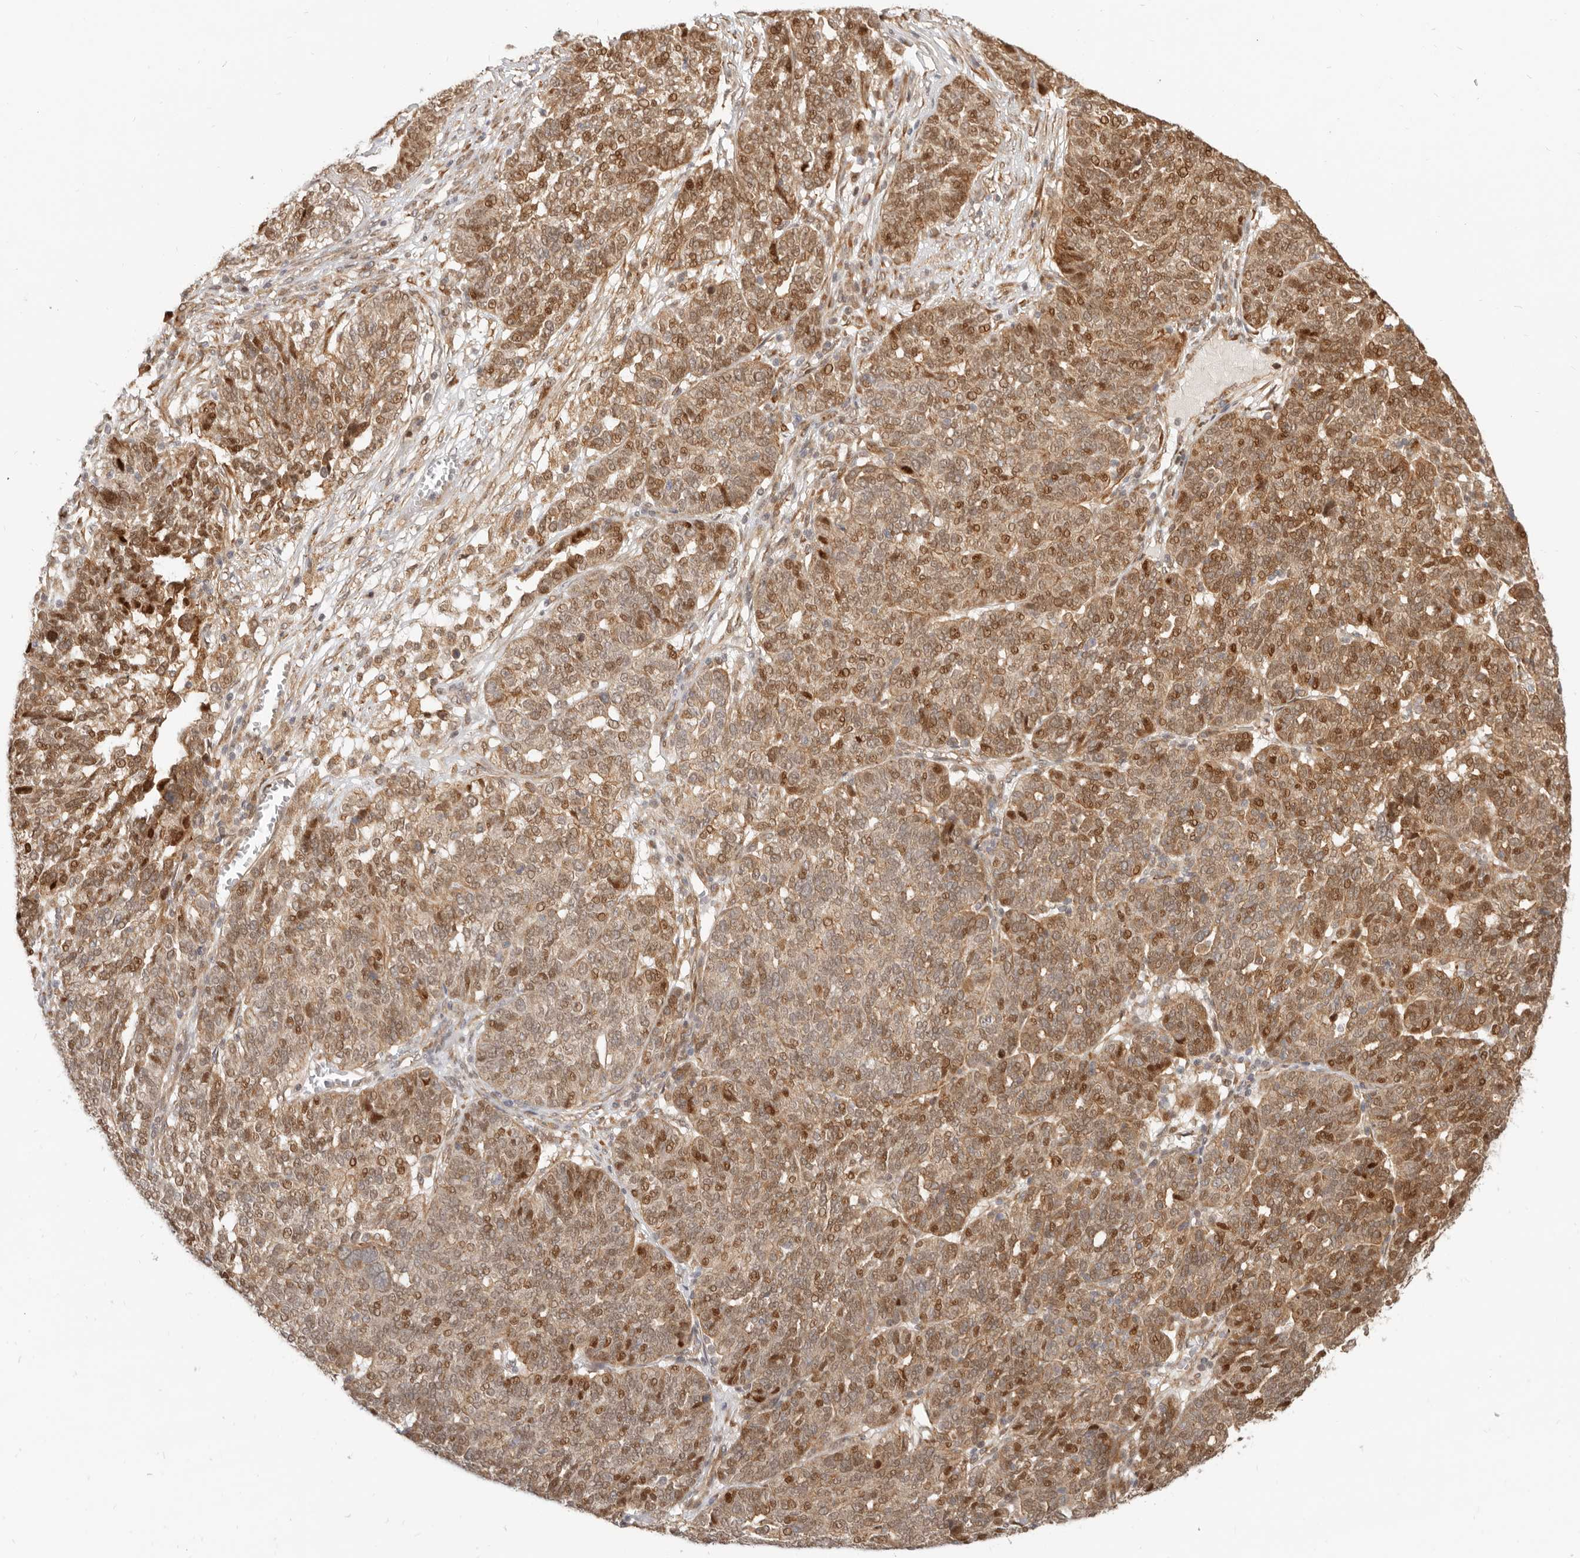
{"staining": {"intensity": "moderate", "quantity": ">75%", "location": "cytoplasmic/membranous,nuclear"}, "tissue": "ovarian cancer", "cell_type": "Tumor cells", "image_type": "cancer", "snomed": [{"axis": "morphology", "description": "Cystadenocarcinoma, serous, NOS"}, {"axis": "topography", "description": "Ovary"}], "caption": "Ovarian cancer stained with DAB immunohistochemistry shows medium levels of moderate cytoplasmic/membranous and nuclear staining in about >75% of tumor cells.", "gene": "TUFT1", "patient": {"sex": "female", "age": 59}}